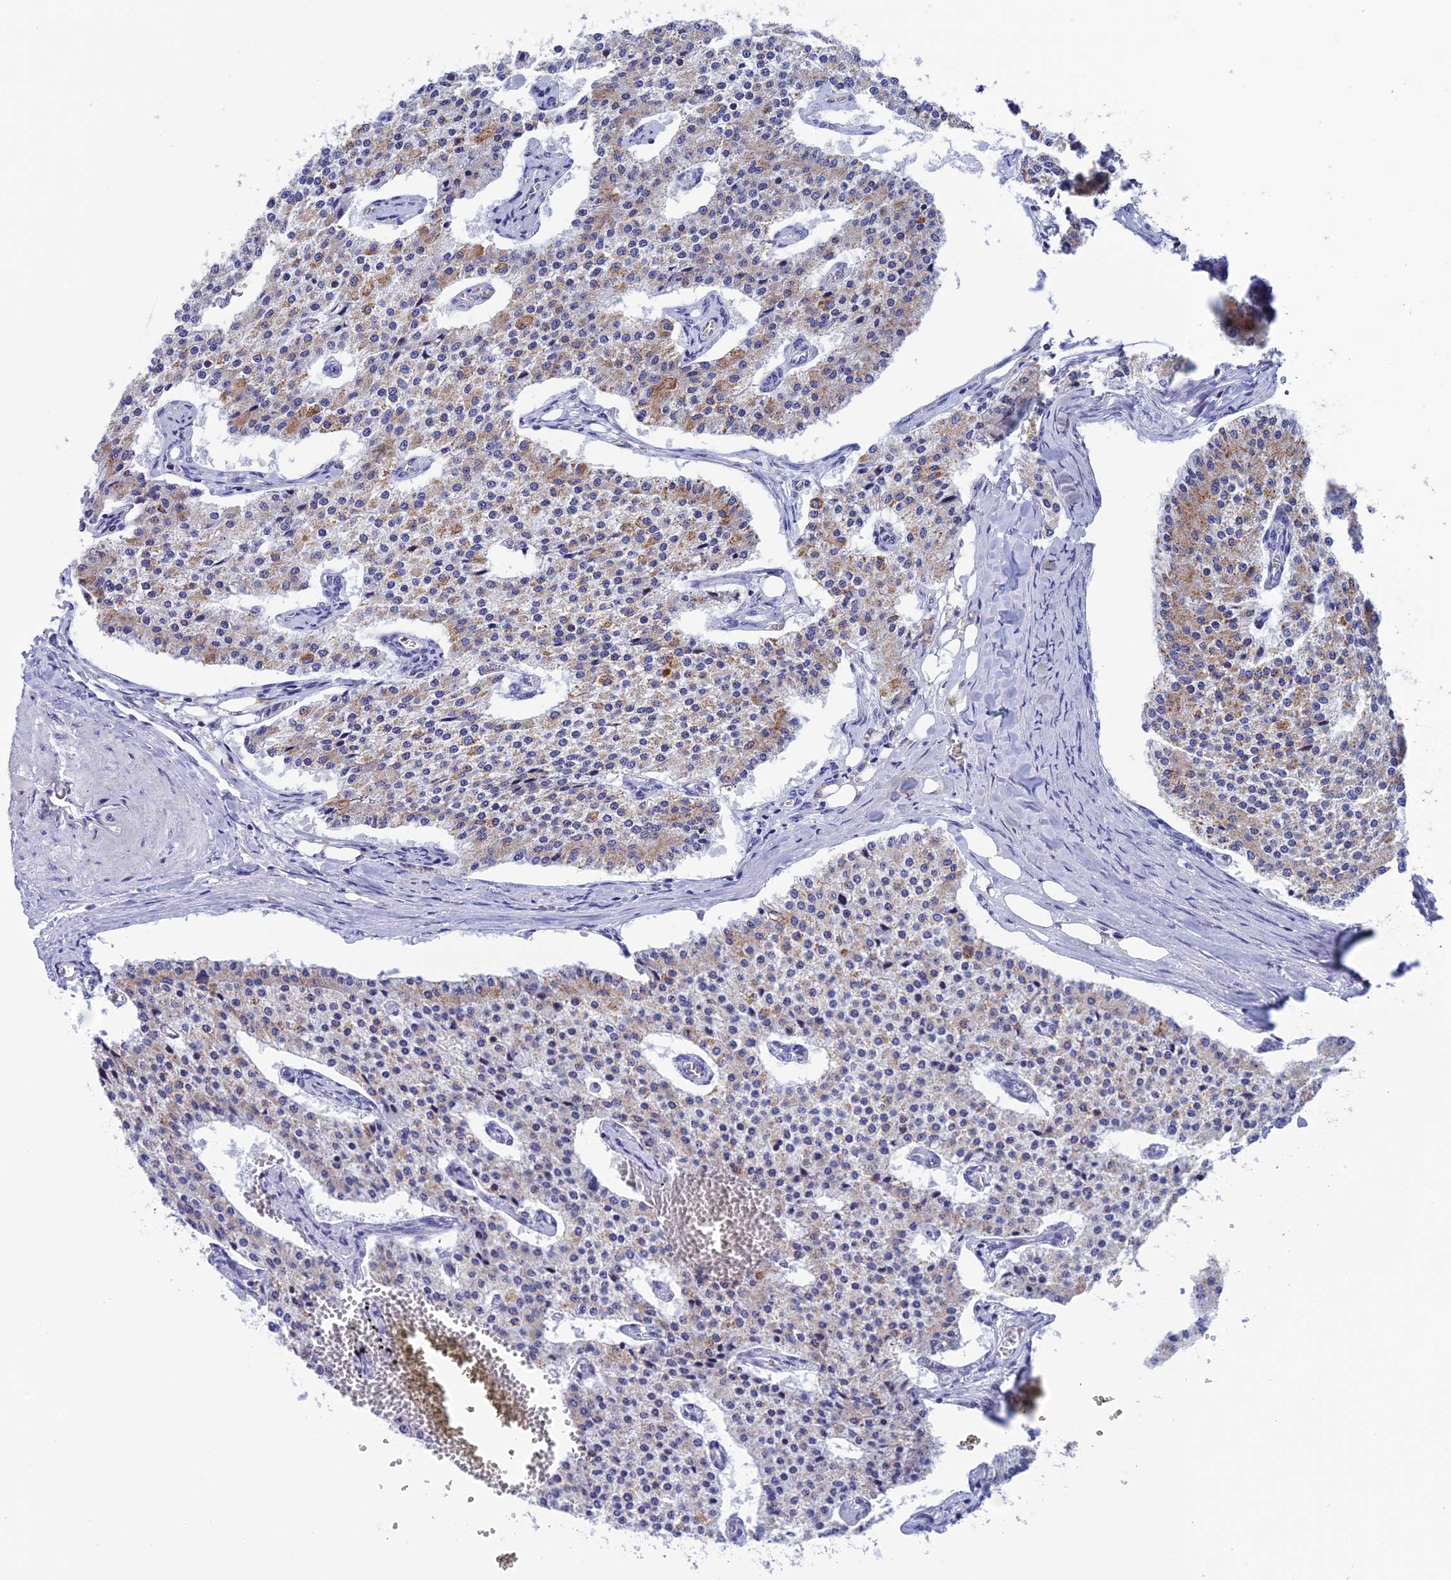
{"staining": {"intensity": "moderate", "quantity": "<25%", "location": "cytoplasmic/membranous"}, "tissue": "carcinoid", "cell_type": "Tumor cells", "image_type": "cancer", "snomed": [{"axis": "morphology", "description": "Carcinoid, malignant, NOS"}, {"axis": "topography", "description": "Colon"}], "caption": "The photomicrograph demonstrates a brown stain indicating the presence of a protein in the cytoplasmic/membranous of tumor cells in carcinoid.", "gene": "NXPE4", "patient": {"sex": "female", "age": 52}}